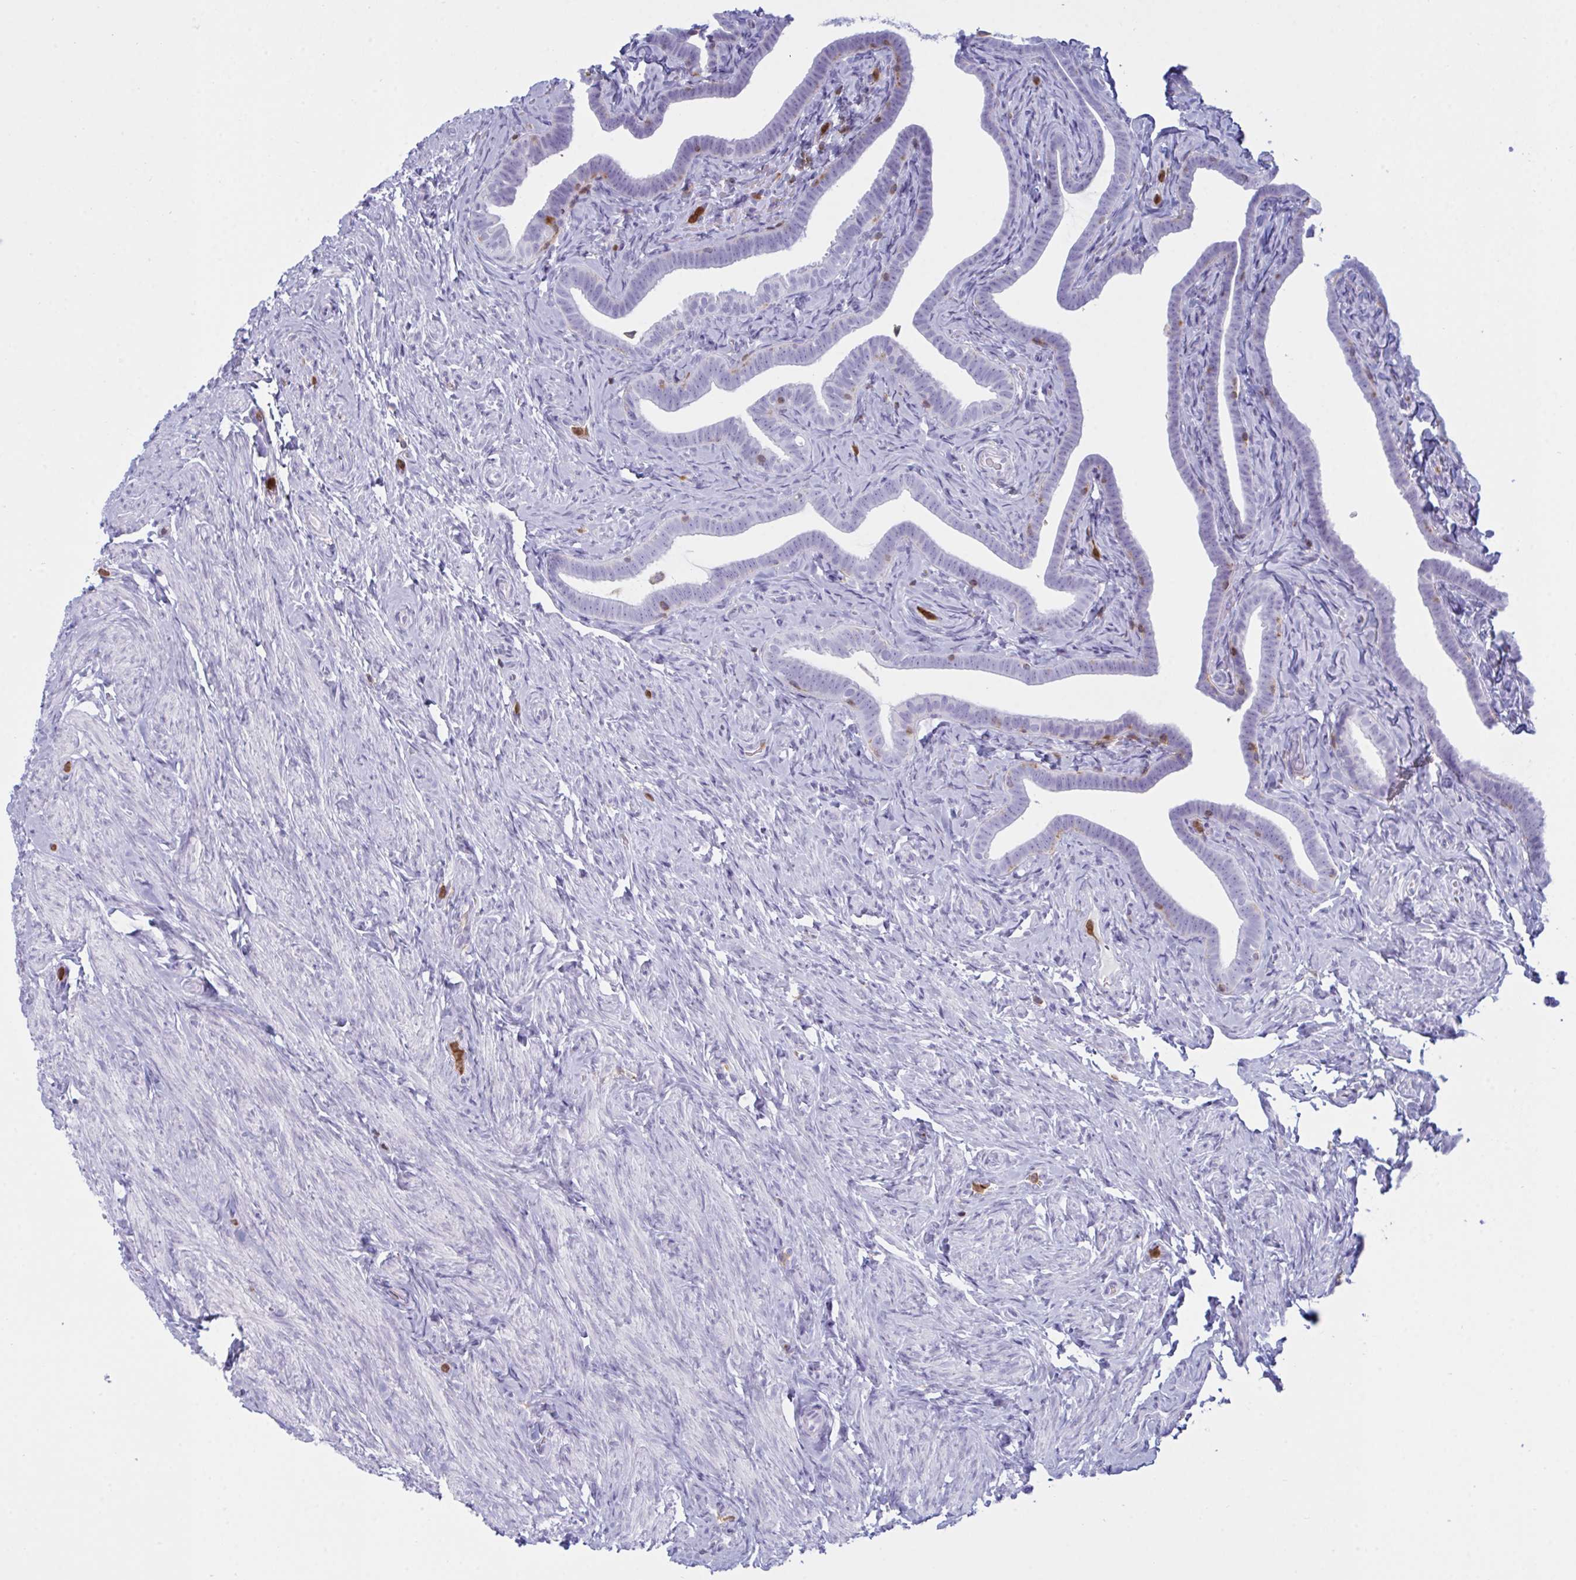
{"staining": {"intensity": "negative", "quantity": "none", "location": "none"}, "tissue": "fallopian tube", "cell_type": "Glandular cells", "image_type": "normal", "snomed": [{"axis": "morphology", "description": "Normal tissue, NOS"}, {"axis": "topography", "description": "Fallopian tube"}], "caption": "Protein analysis of unremarkable fallopian tube displays no significant positivity in glandular cells. (Immunohistochemistry, brightfield microscopy, high magnification).", "gene": "MYO1F", "patient": {"sex": "female", "age": 69}}